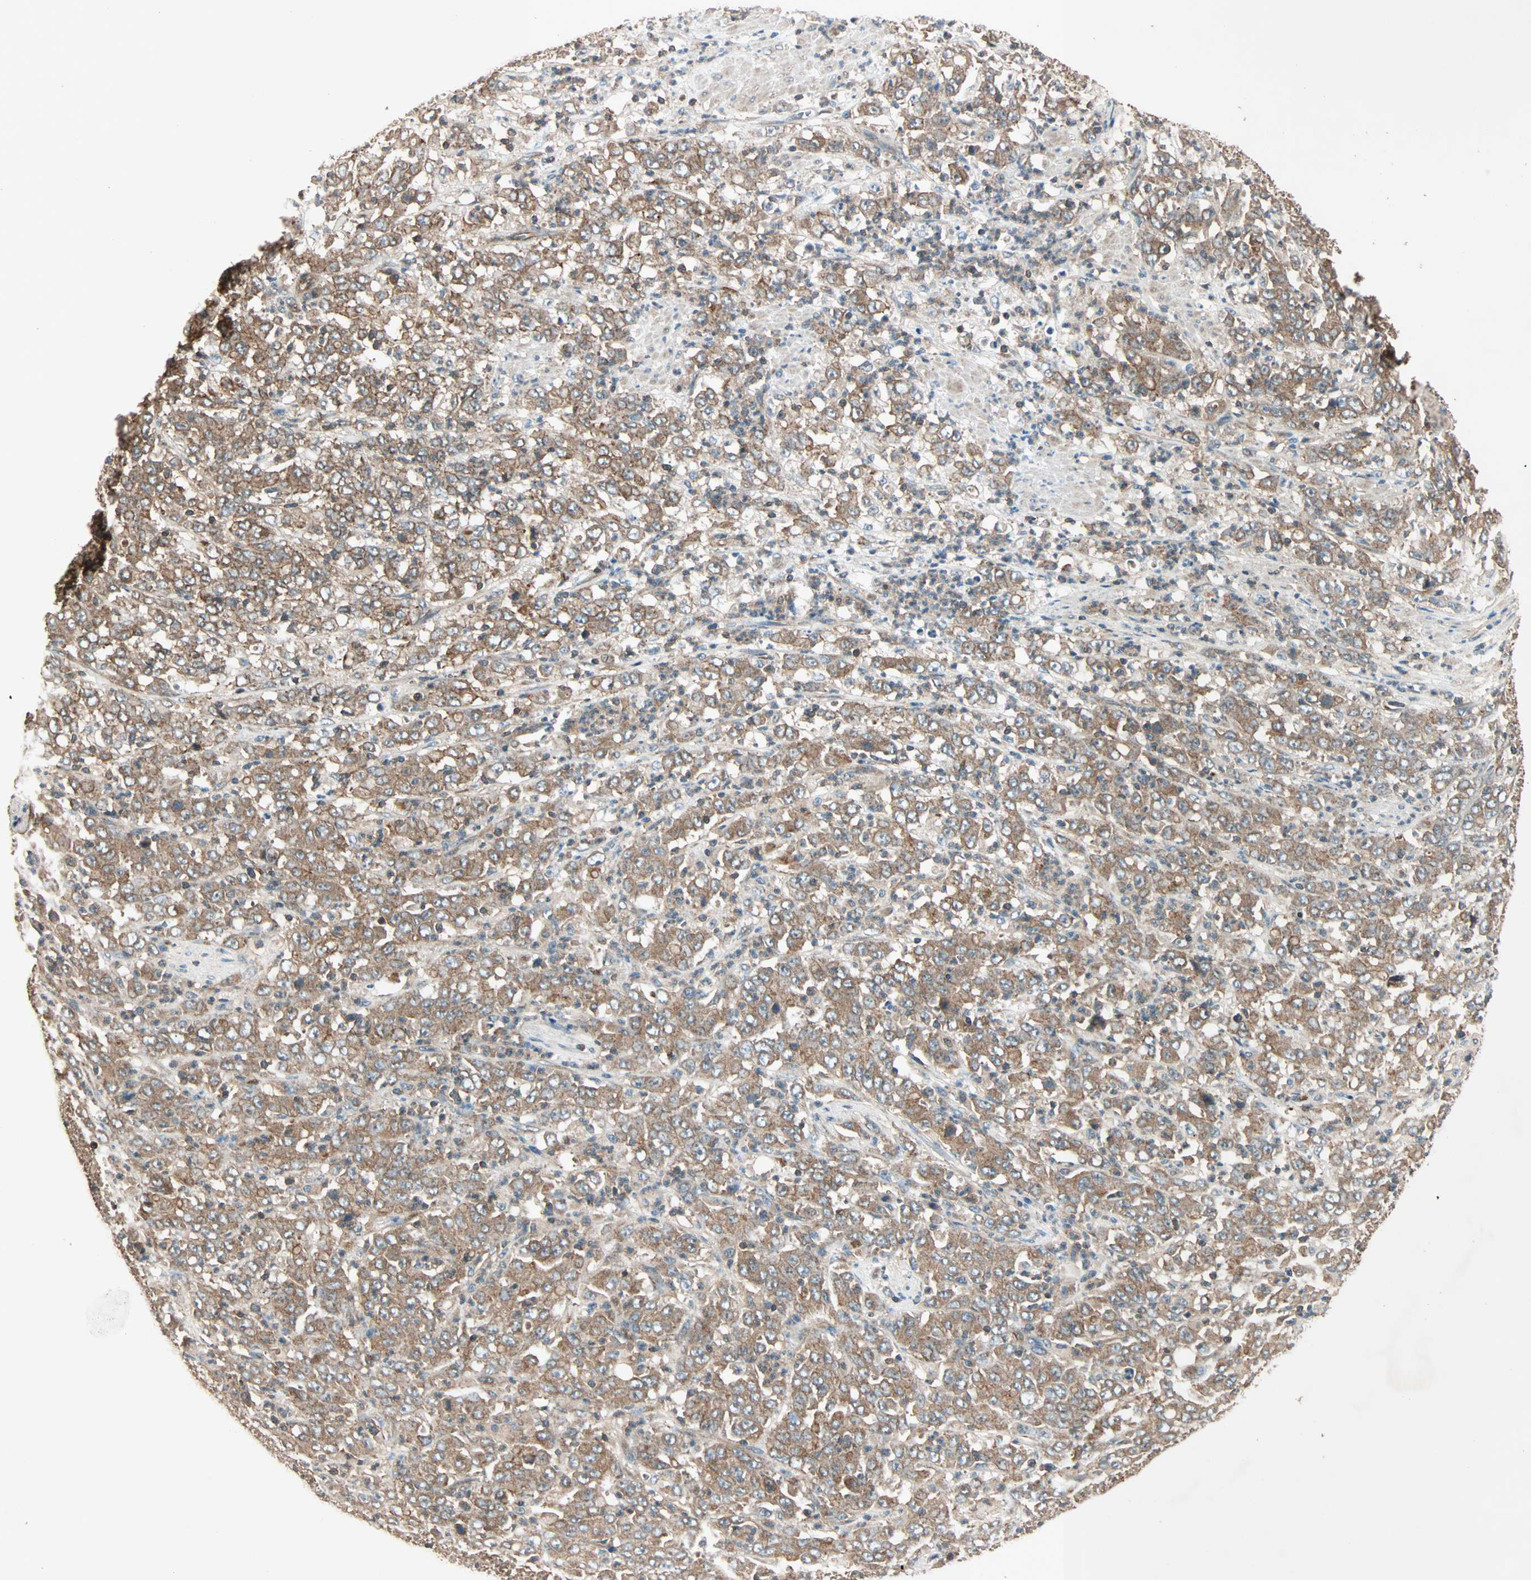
{"staining": {"intensity": "moderate", "quantity": ">75%", "location": "cytoplasmic/membranous"}, "tissue": "stomach cancer", "cell_type": "Tumor cells", "image_type": "cancer", "snomed": [{"axis": "morphology", "description": "Adenocarcinoma, NOS"}, {"axis": "topography", "description": "Stomach, lower"}], "caption": "Immunohistochemistry (IHC) (DAB (3,3'-diaminobenzidine)) staining of human stomach cancer exhibits moderate cytoplasmic/membranous protein expression in approximately >75% of tumor cells.", "gene": "MAP3K21", "patient": {"sex": "female", "age": 71}}